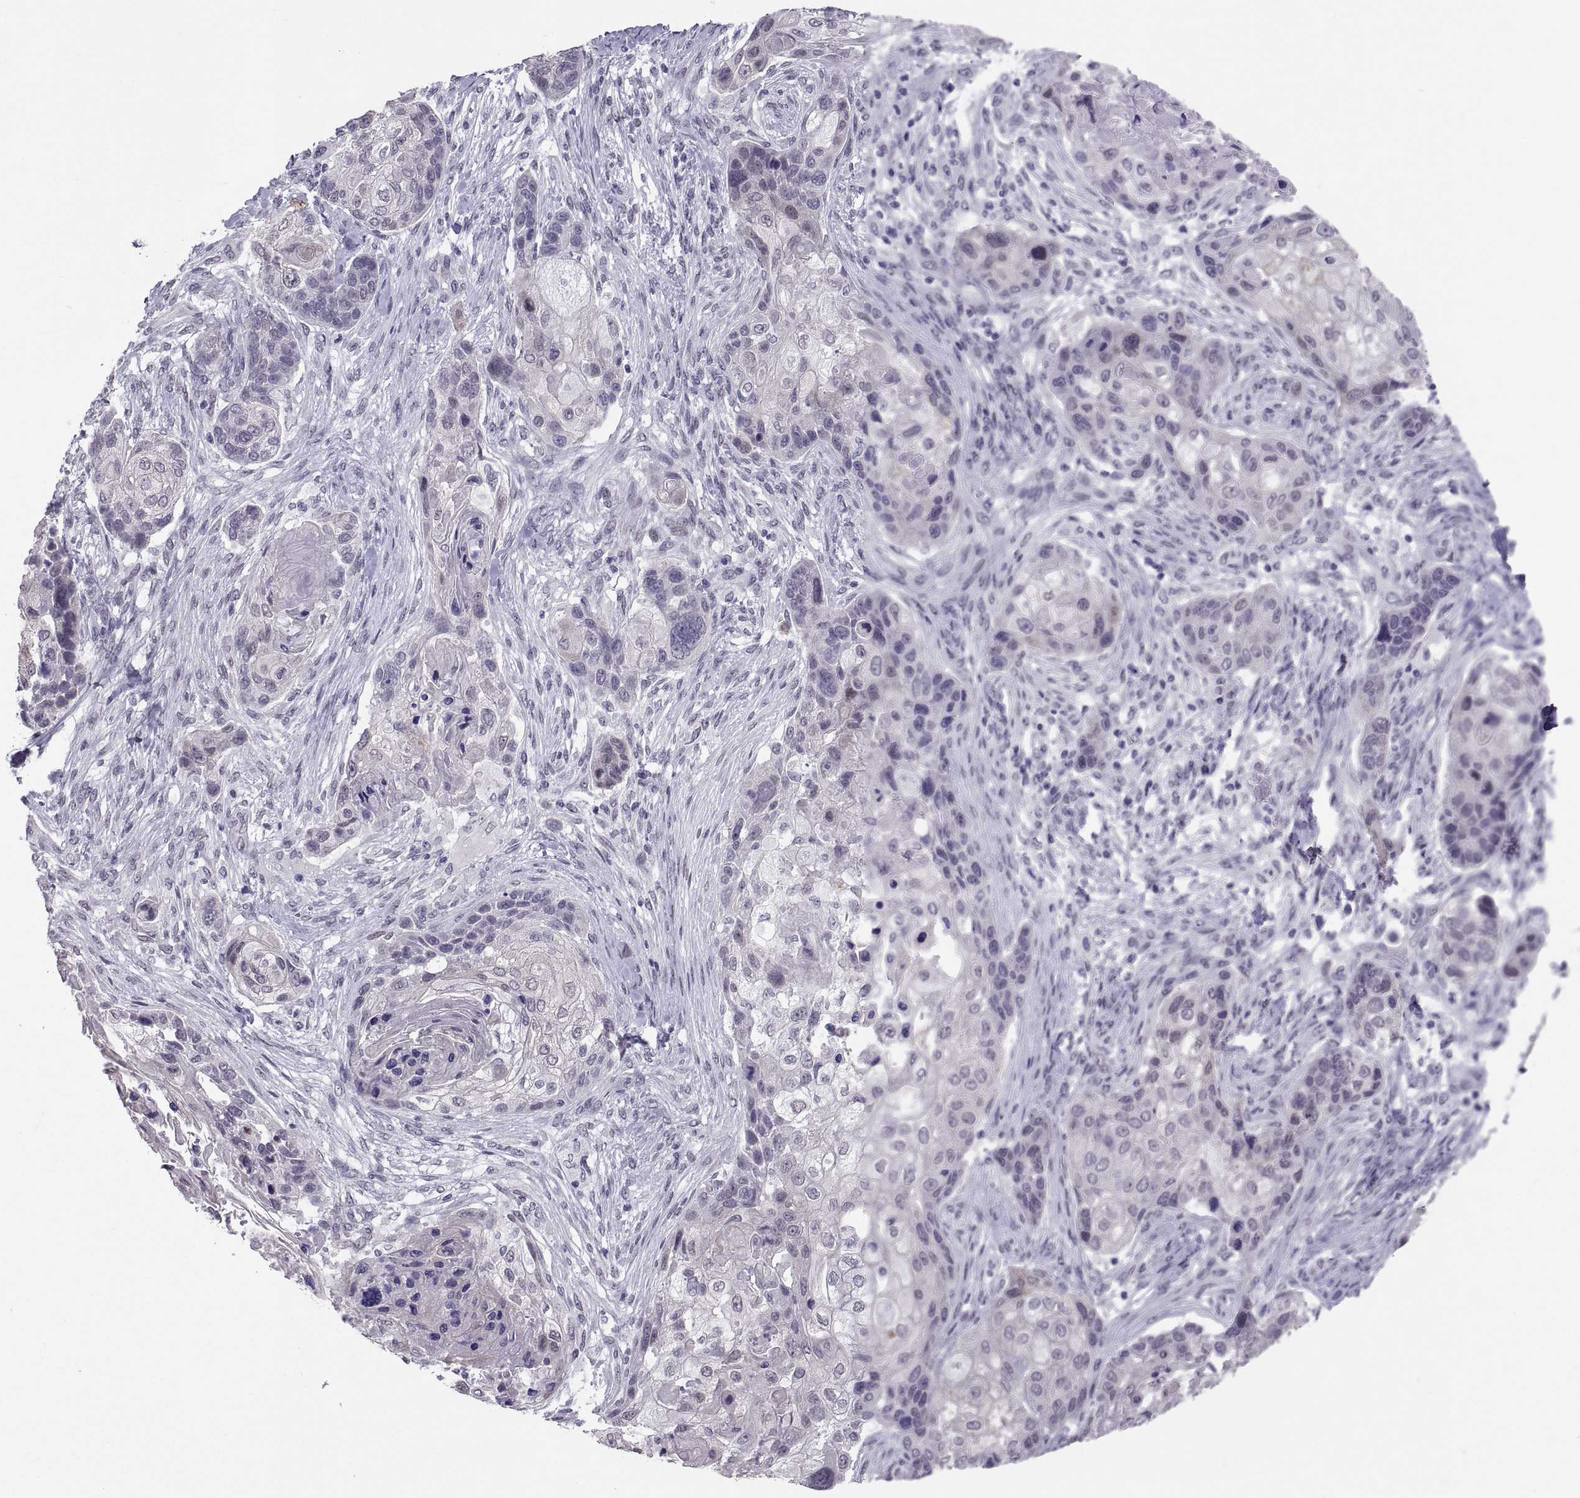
{"staining": {"intensity": "negative", "quantity": "none", "location": "none"}, "tissue": "lung cancer", "cell_type": "Tumor cells", "image_type": "cancer", "snomed": [{"axis": "morphology", "description": "Squamous cell carcinoma, NOS"}, {"axis": "topography", "description": "Lung"}], "caption": "A micrograph of human lung cancer (squamous cell carcinoma) is negative for staining in tumor cells.", "gene": "KRT77", "patient": {"sex": "male", "age": 69}}